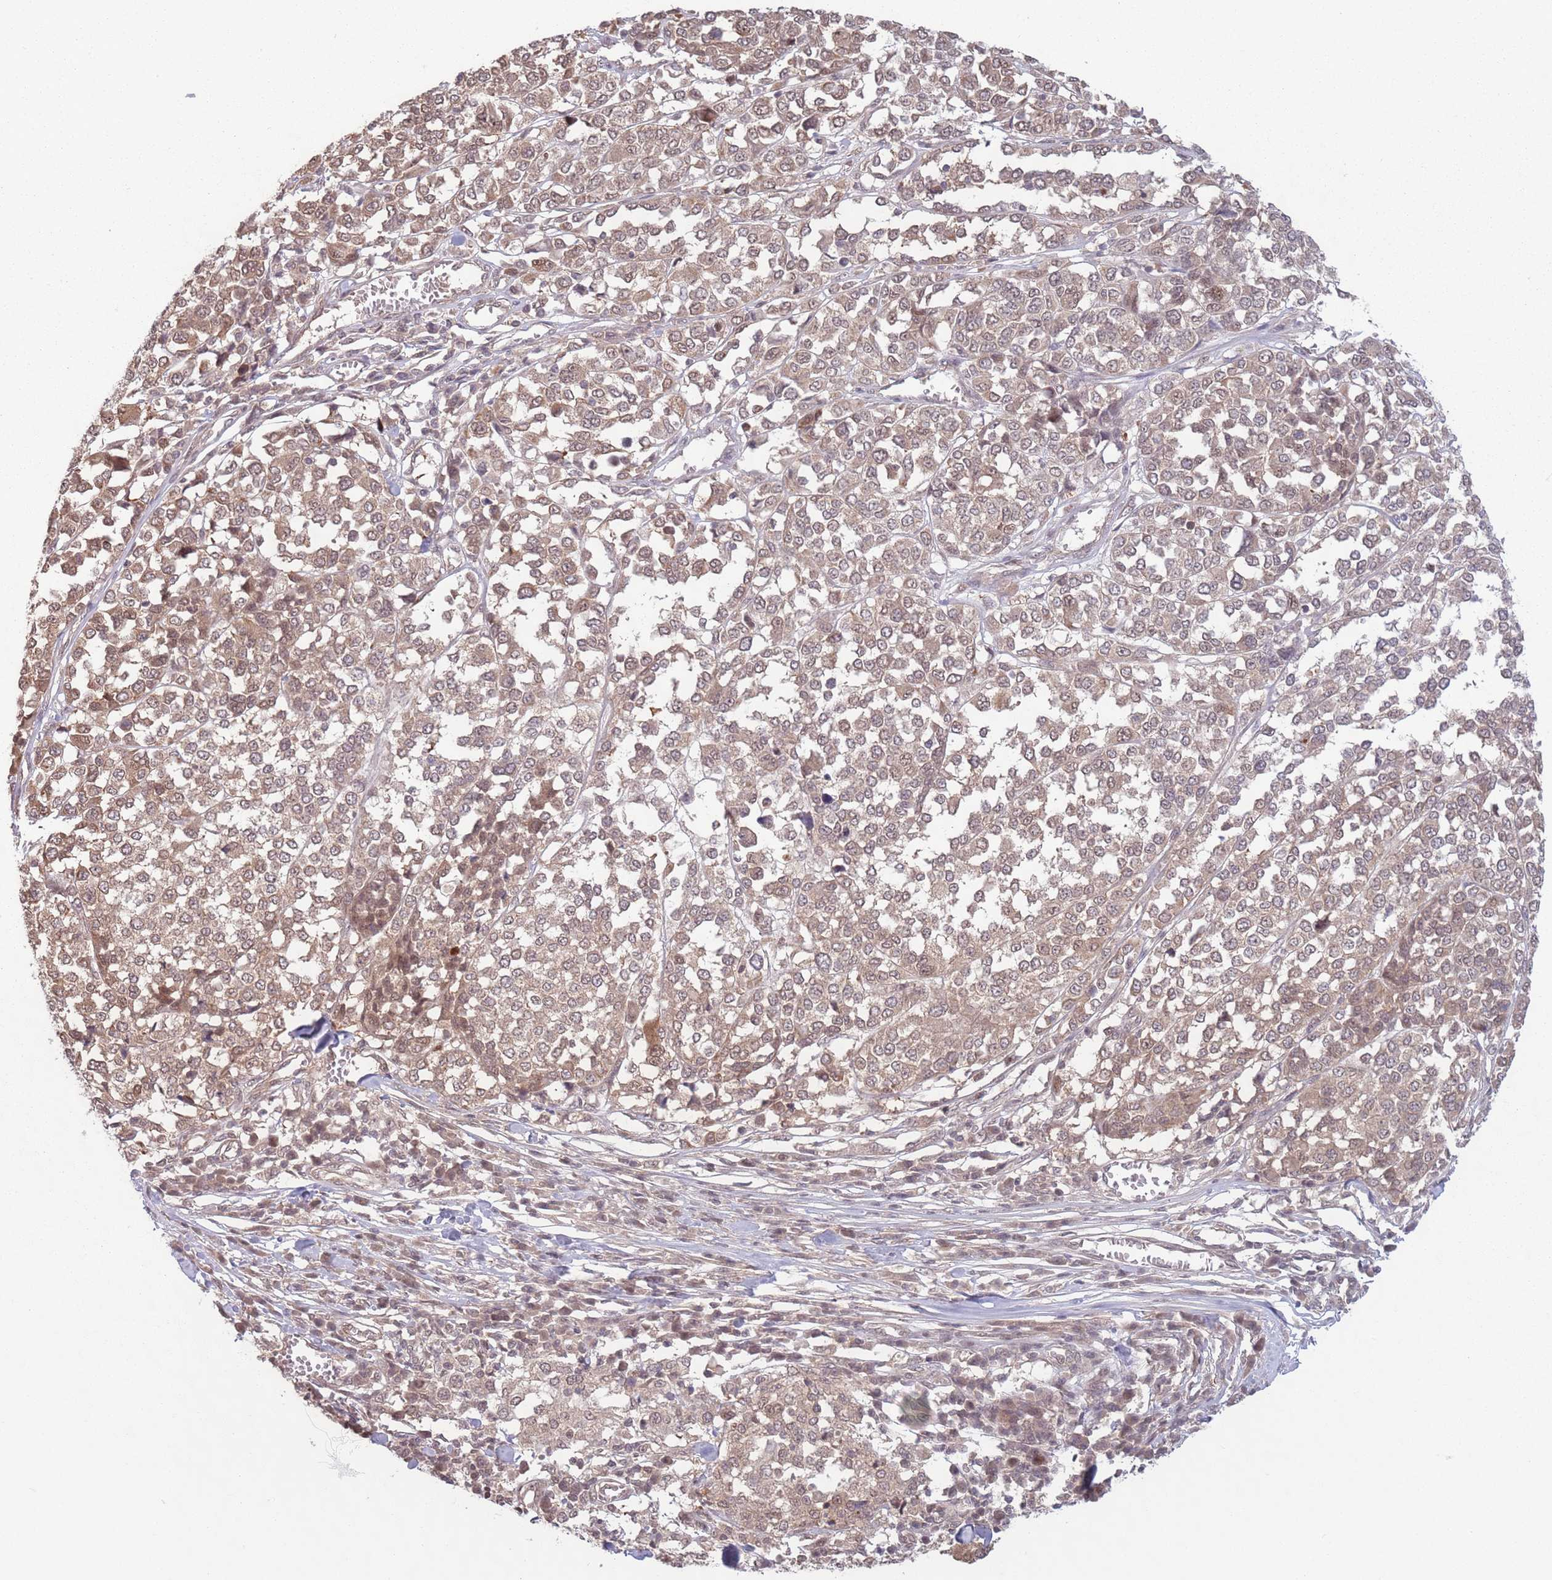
{"staining": {"intensity": "weak", "quantity": ">75%", "location": "cytoplasmic/membranous,nuclear"}, "tissue": "melanoma", "cell_type": "Tumor cells", "image_type": "cancer", "snomed": [{"axis": "morphology", "description": "Malignant melanoma, Metastatic site"}, {"axis": "topography", "description": "Lymph node"}], "caption": "Tumor cells display low levels of weak cytoplasmic/membranous and nuclear expression in approximately >75% of cells in human melanoma. The staining was performed using DAB (3,3'-diaminobenzidine) to visualize the protein expression in brown, while the nuclei were stained in blue with hematoxylin (Magnification: 20x).", "gene": "CCDC154", "patient": {"sex": "male", "age": 44}}